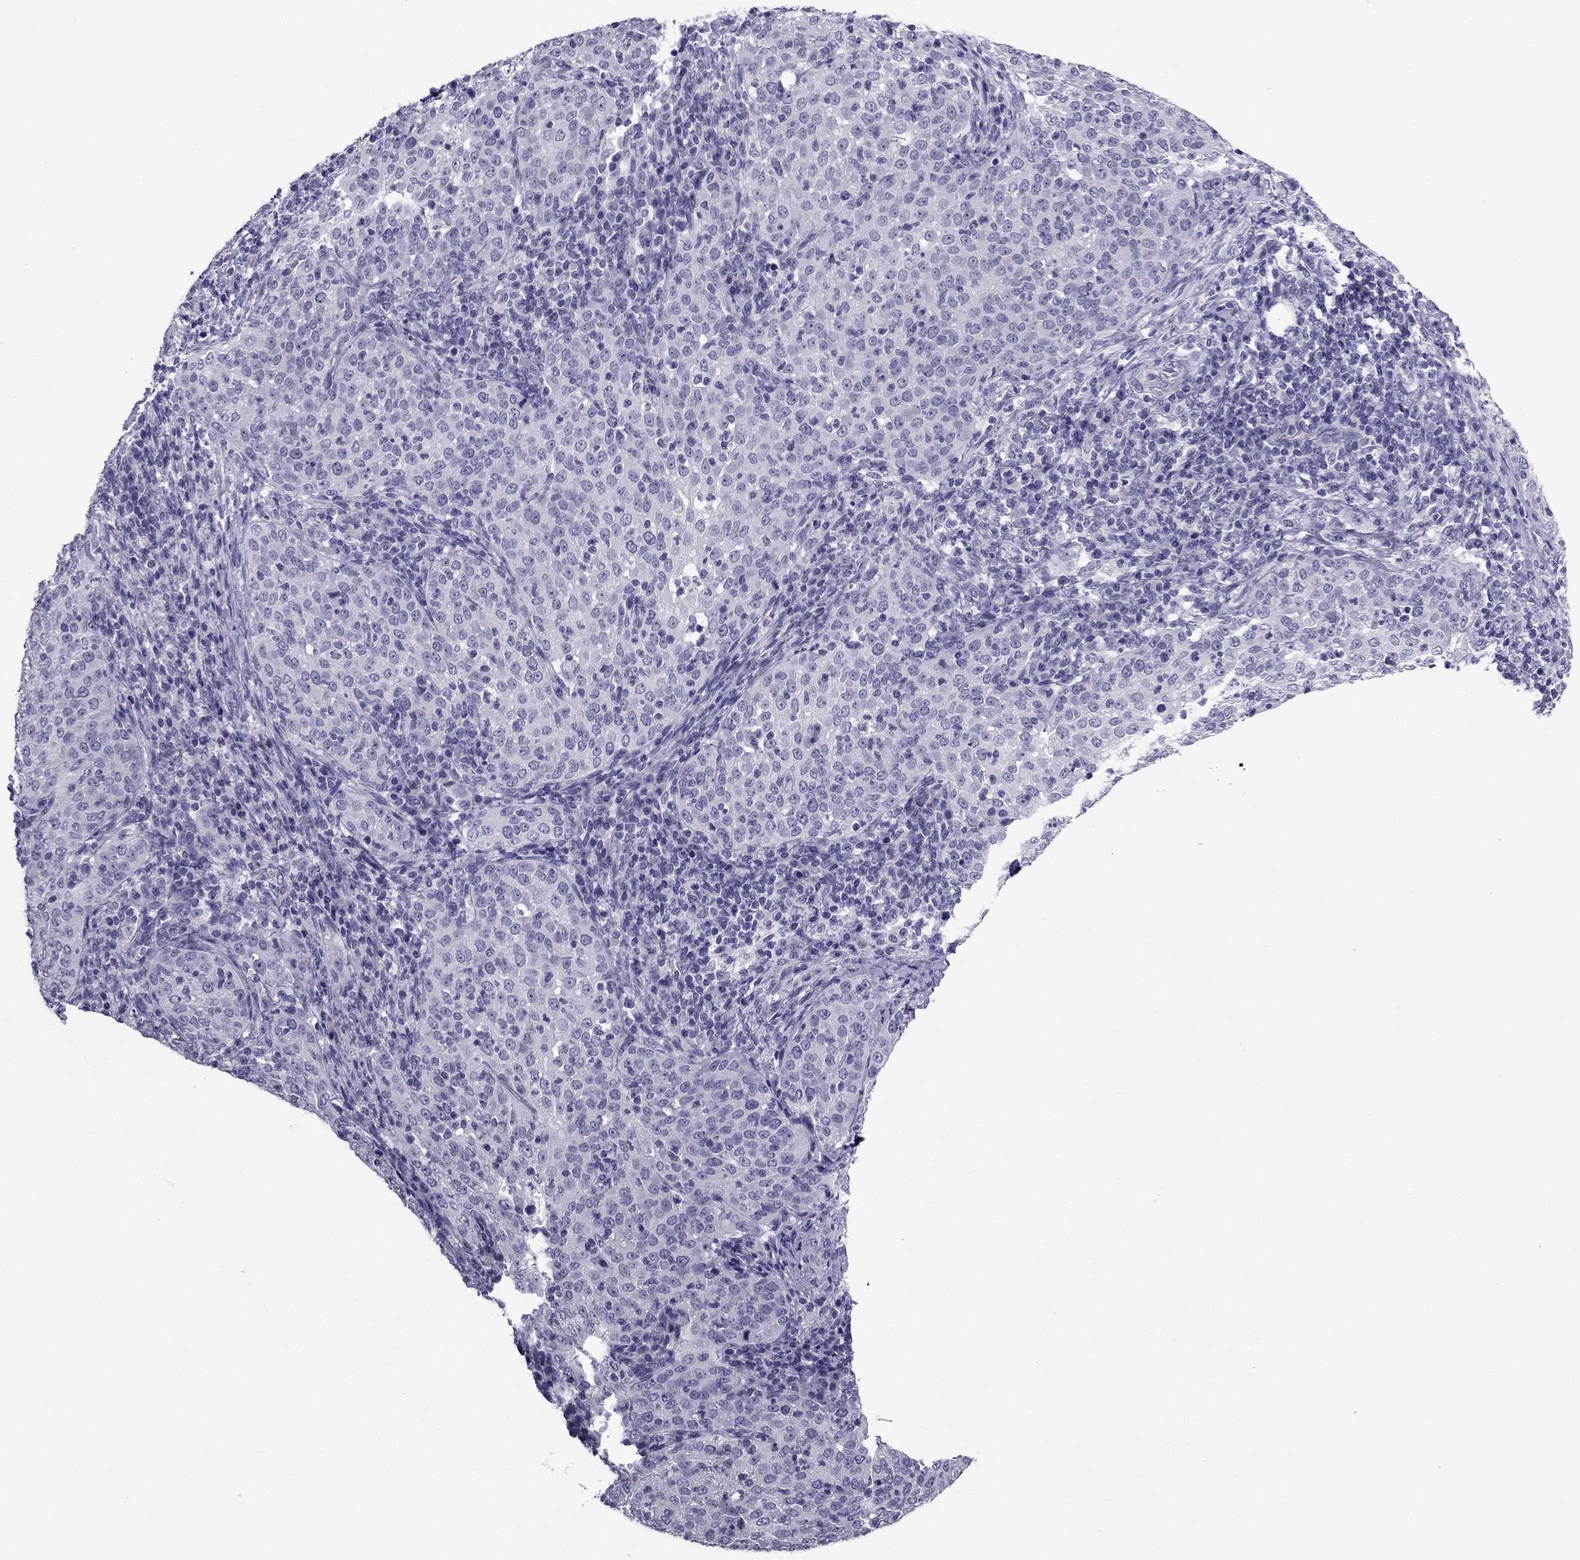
{"staining": {"intensity": "negative", "quantity": "none", "location": "none"}, "tissue": "cervical cancer", "cell_type": "Tumor cells", "image_type": "cancer", "snomed": [{"axis": "morphology", "description": "Squamous cell carcinoma, NOS"}, {"axis": "topography", "description": "Cervix"}], "caption": "The image displays no significant positivity in tumor cells of cervical cancer.", "gene": "PDE6A", "patient": {"sex": "female", "age": 51}}